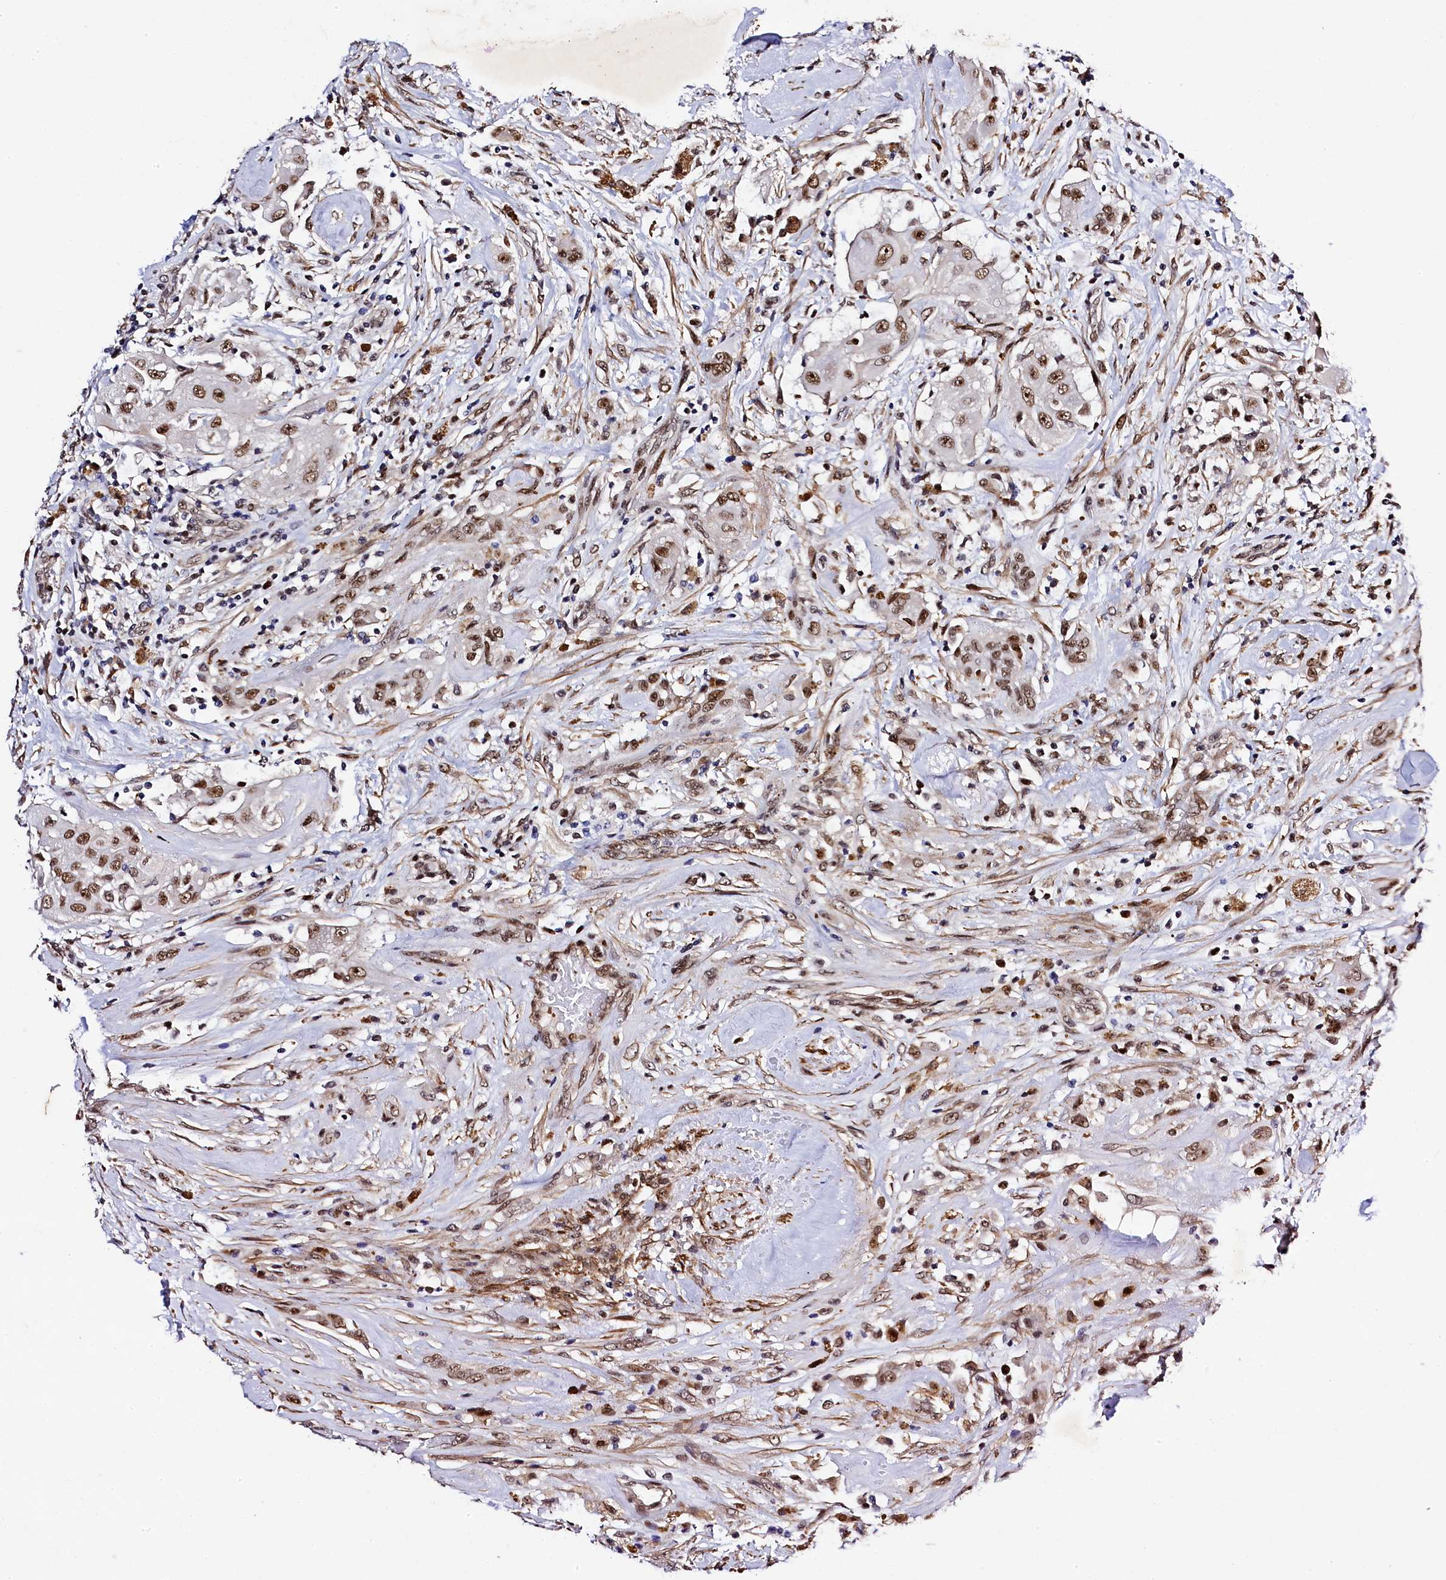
{"staining": {"intensity": "moderate", "quantity": ">75%", "location": "nuclear"}, "tissue": "thyroid cancer", "cell_type": "Tumor cells", "image_type": "cancer", "snomed": [{"axis": "morphology", "description": "Papillary adenocarcinoma, NOS"}, {"axis": "topography", "description": "Thyroid gland"}], "caption": "Moderate nuclear staining is appreciated in approximately >75% of tumor cells in thyroid cancer (papillary adenocarcinoma).", "gene": "SAMD10", "patient": {"sex": "female", "age": 59}}